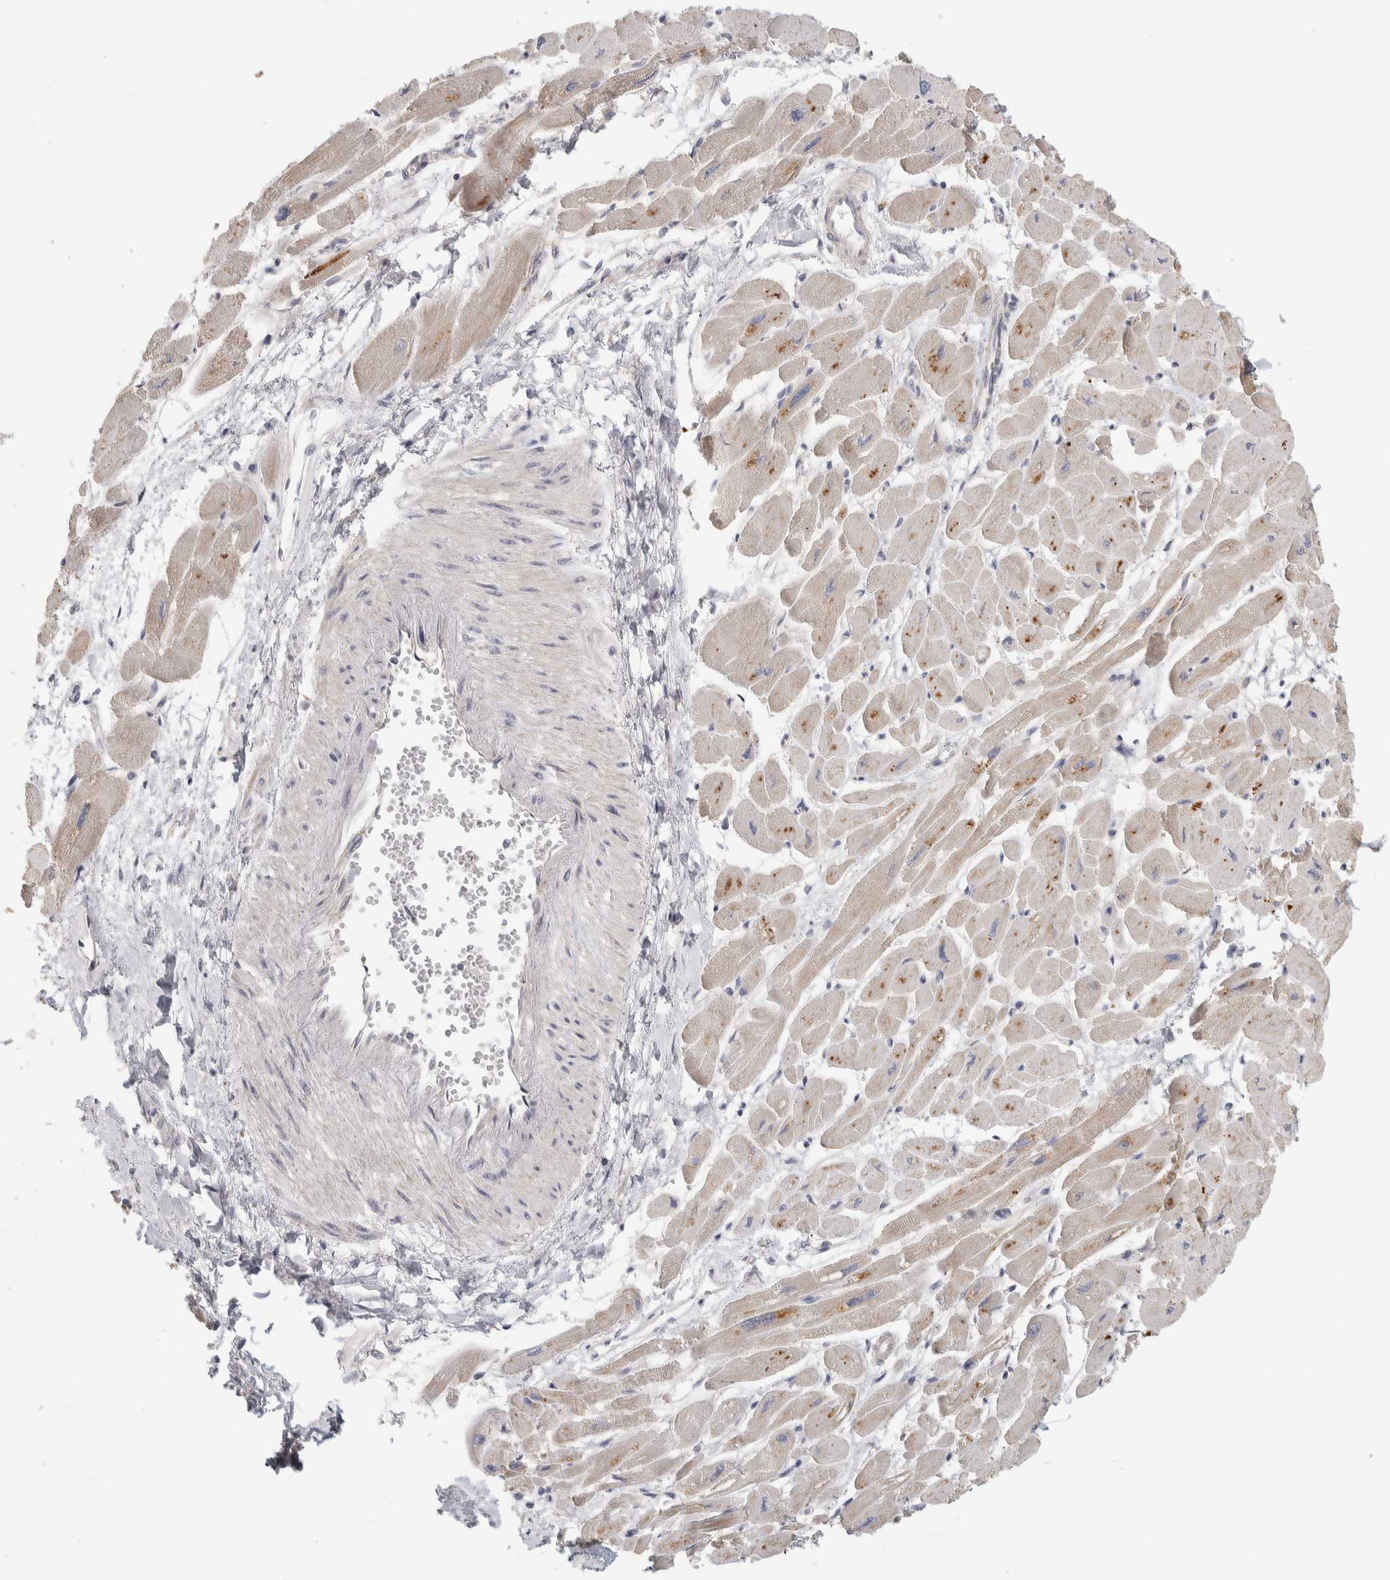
{"staining": {"intensity": "weak", "quantity": ">75%", "location": "cytoplasmic/membranous"}, "tissue": "heart muscle", "cell_type": "Cardiomyocytes", "image_type": "normal", "snomed": [{"axis": "morphology", "description": "Normal tissue, NOS"}, {"axis": "topography", "description": "Heart"}], "caption": "Immunohistochemical staining of normal human heart muscle displays low levels of weak cytoplasmic/membranous expression in approximately >75% of cardiomyocytes. (DAB = brown stain, brightfield microscopy at high magnification).", "gene": "DCXR", "patient": {"sex": "female", "age": 54}}